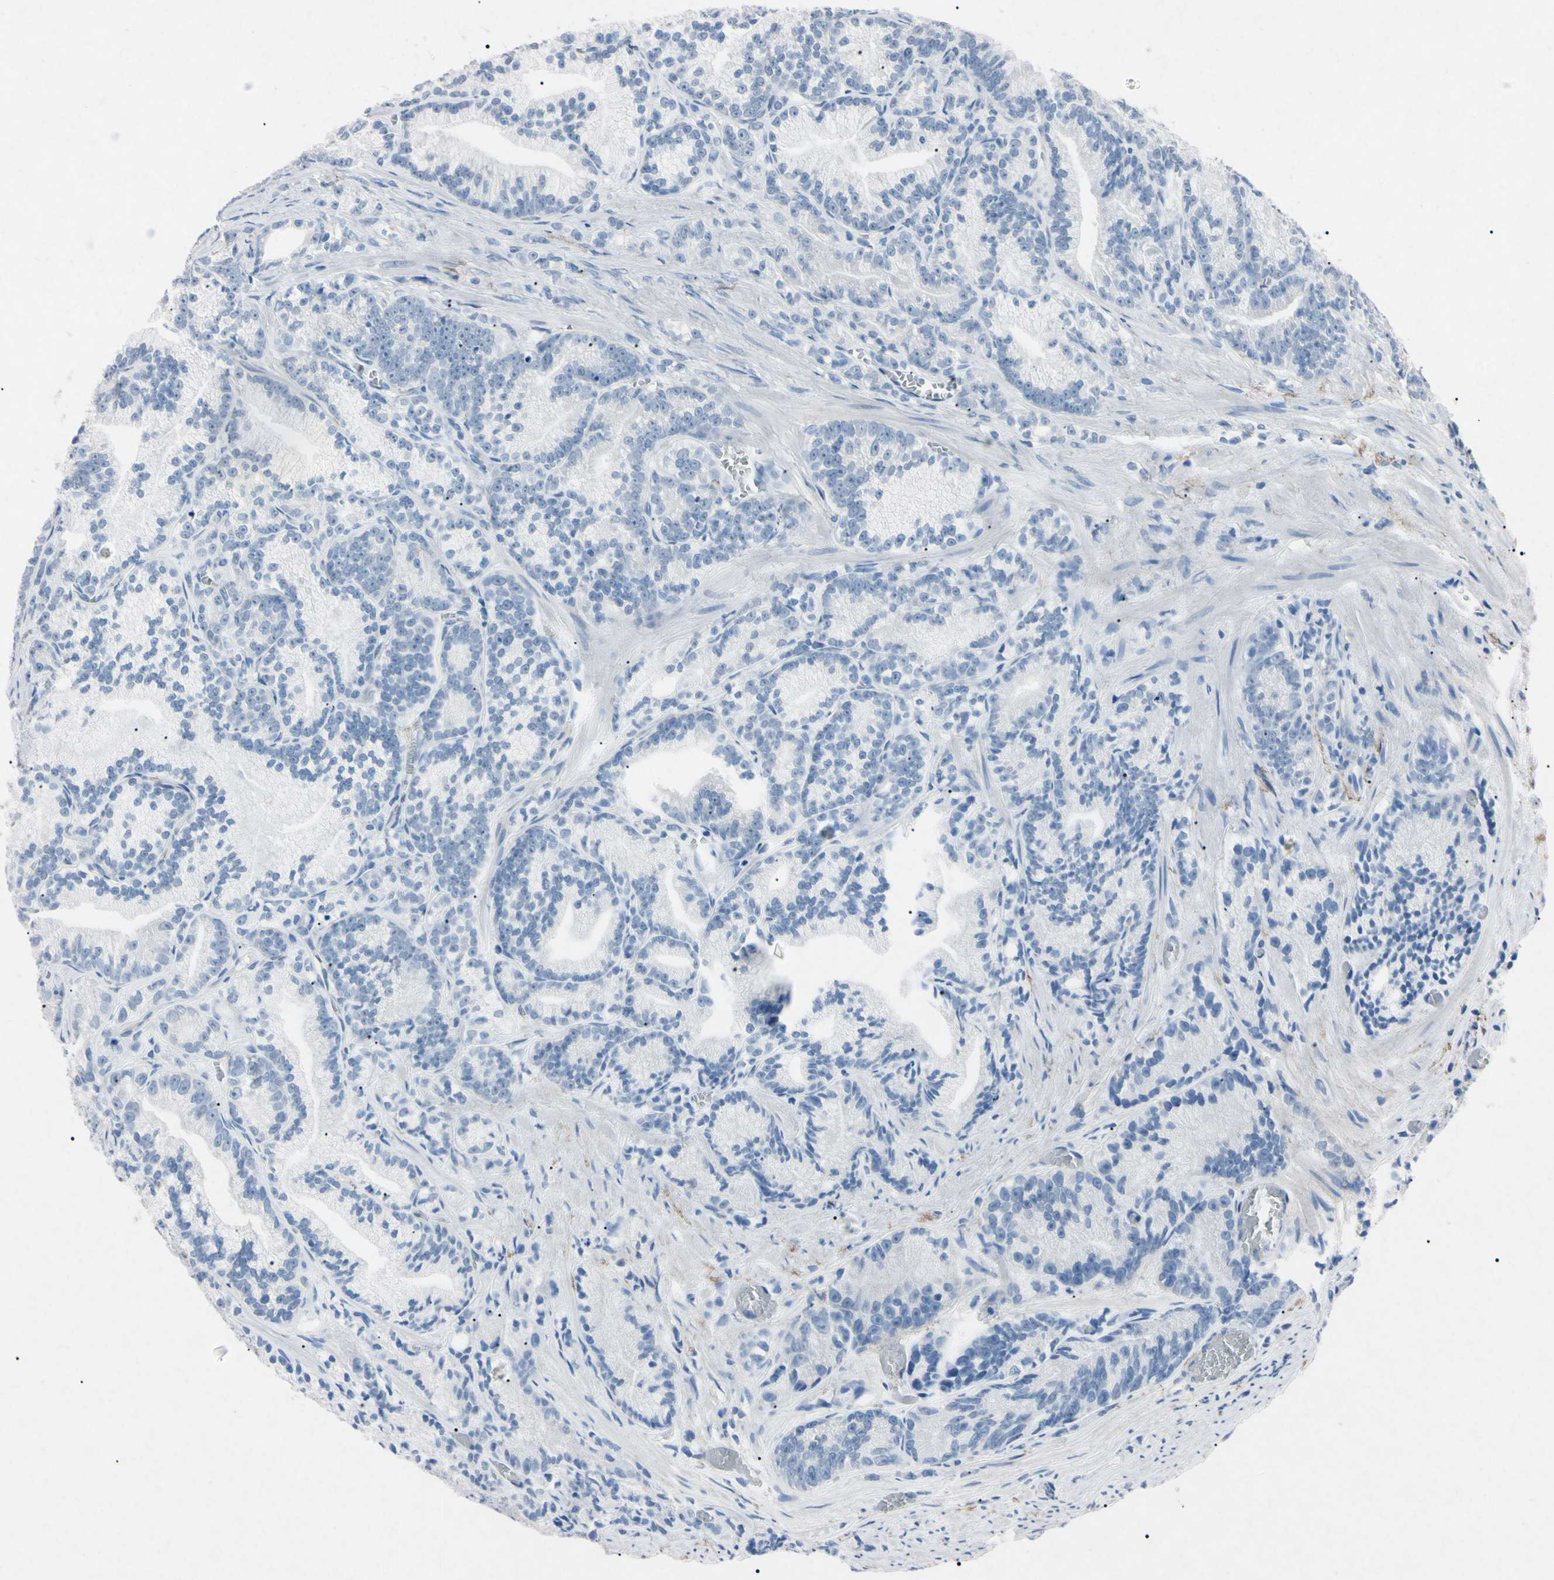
{"staining": {"intensity": "negative", "quantity": "none", "location": "none"}, "tissue": "prostate cancer", "cell_type": "Tumor cells", "image_type": "cancer", "snomed": [{"axis": "morphology", "description": "Adenocarcinoma, Low grade"}, {"axis": "topography", "description": "Prostate"}], "caption": "Human prostate adenocarcinoma (low-grade) stained for a protein using immunohistochemistry displays no expression in tumor cells.", "gene": "ELN", "patient": {"sex": "male", "age": 89}}